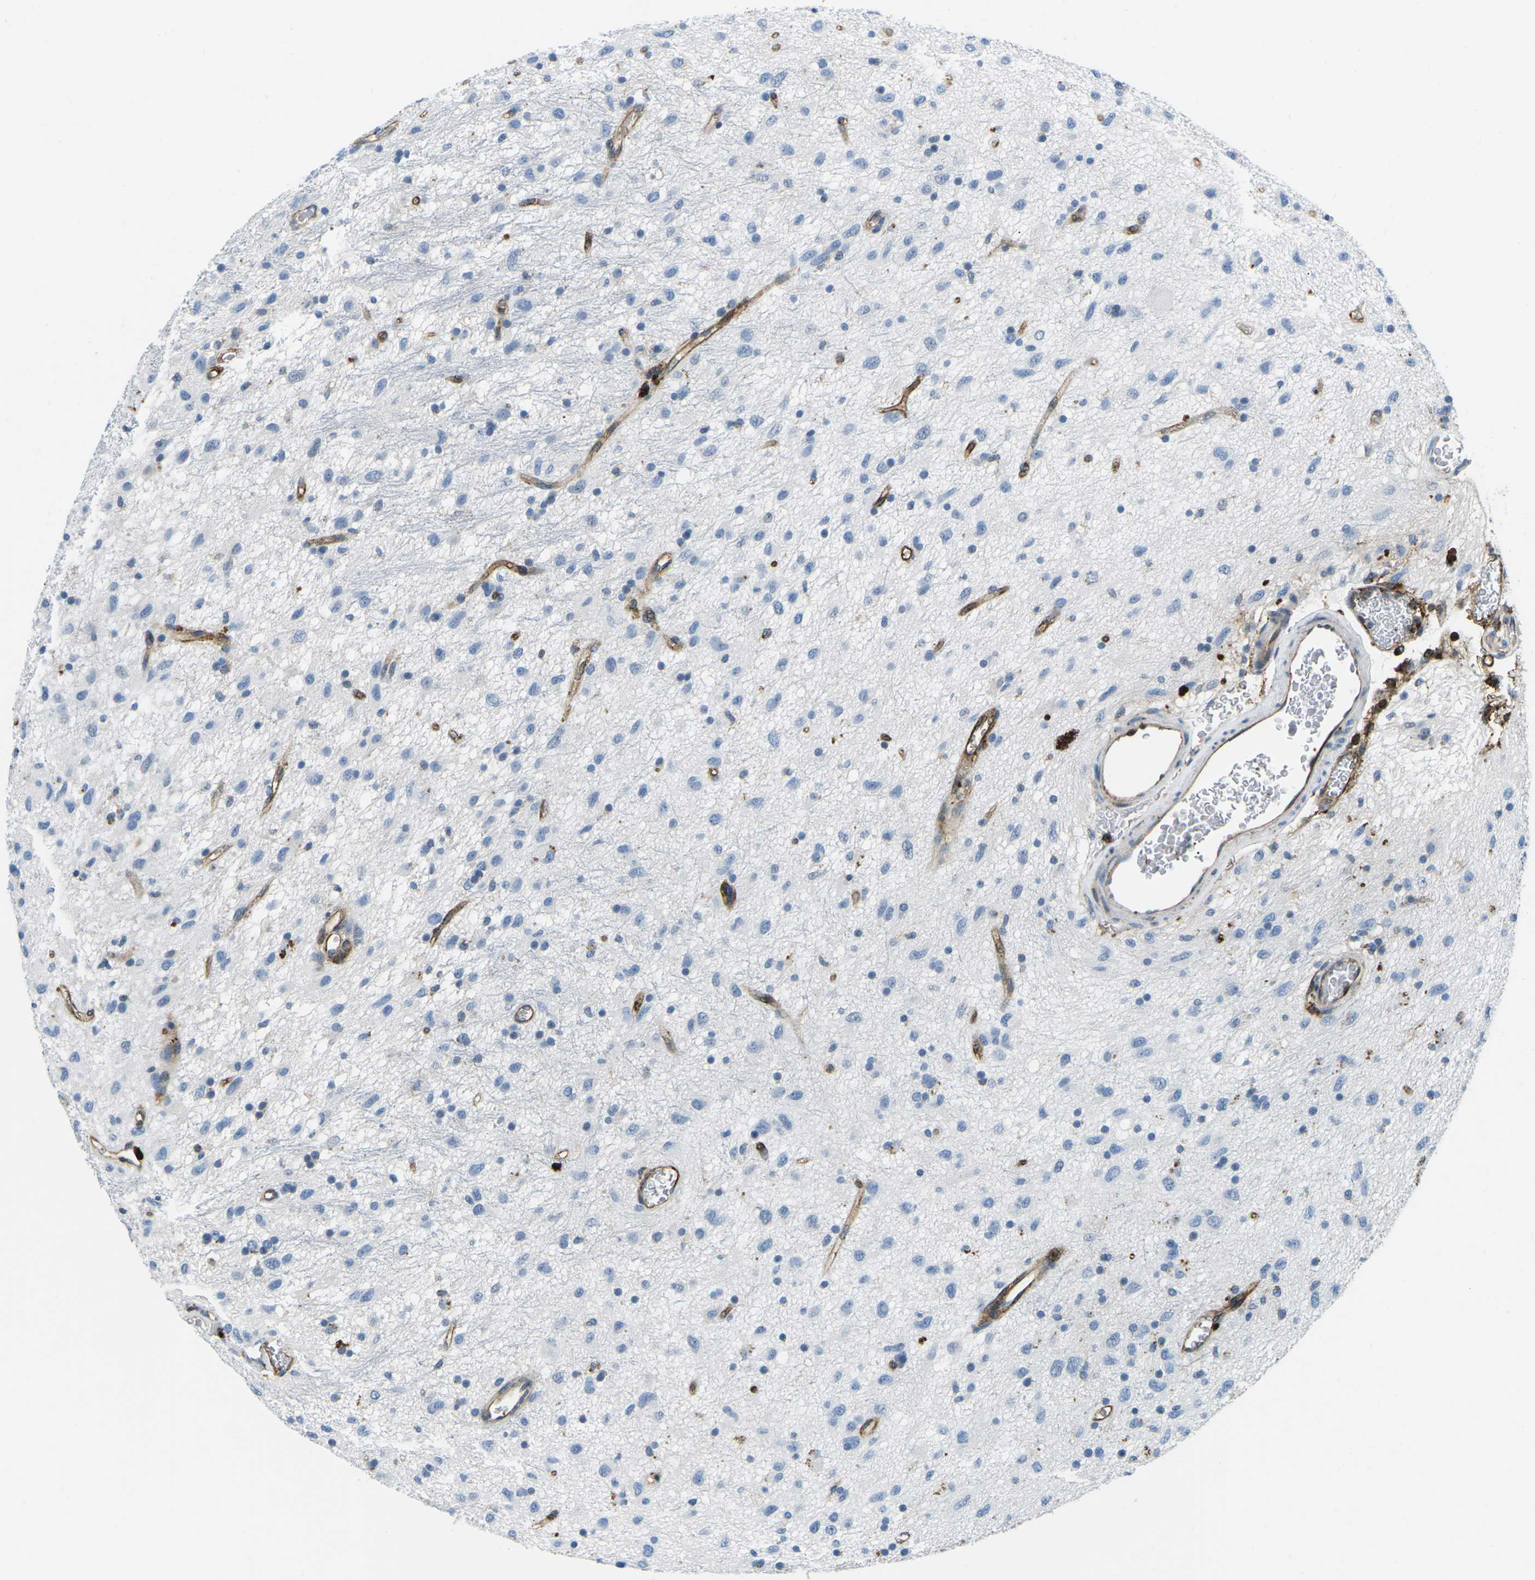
{"staining": {"intensity": "negative", "quantity": "none", "location": "none"}, "tissue": "glioma", "cell_type": "Tumor cells", "image_type": "cancer", "snomed": [{"axis": "morphology", "description": "Glioma, malignant, Low grade"}, {"axis": "topography", "description": "Brain"}], "caption": "This is a photomicrograph of immunohistochemistry (IHC) staining of glioma, which shows no positivity in tumor cells.", "gene": "HLA-B", "patient": {"sex": "male", "age": 77}}